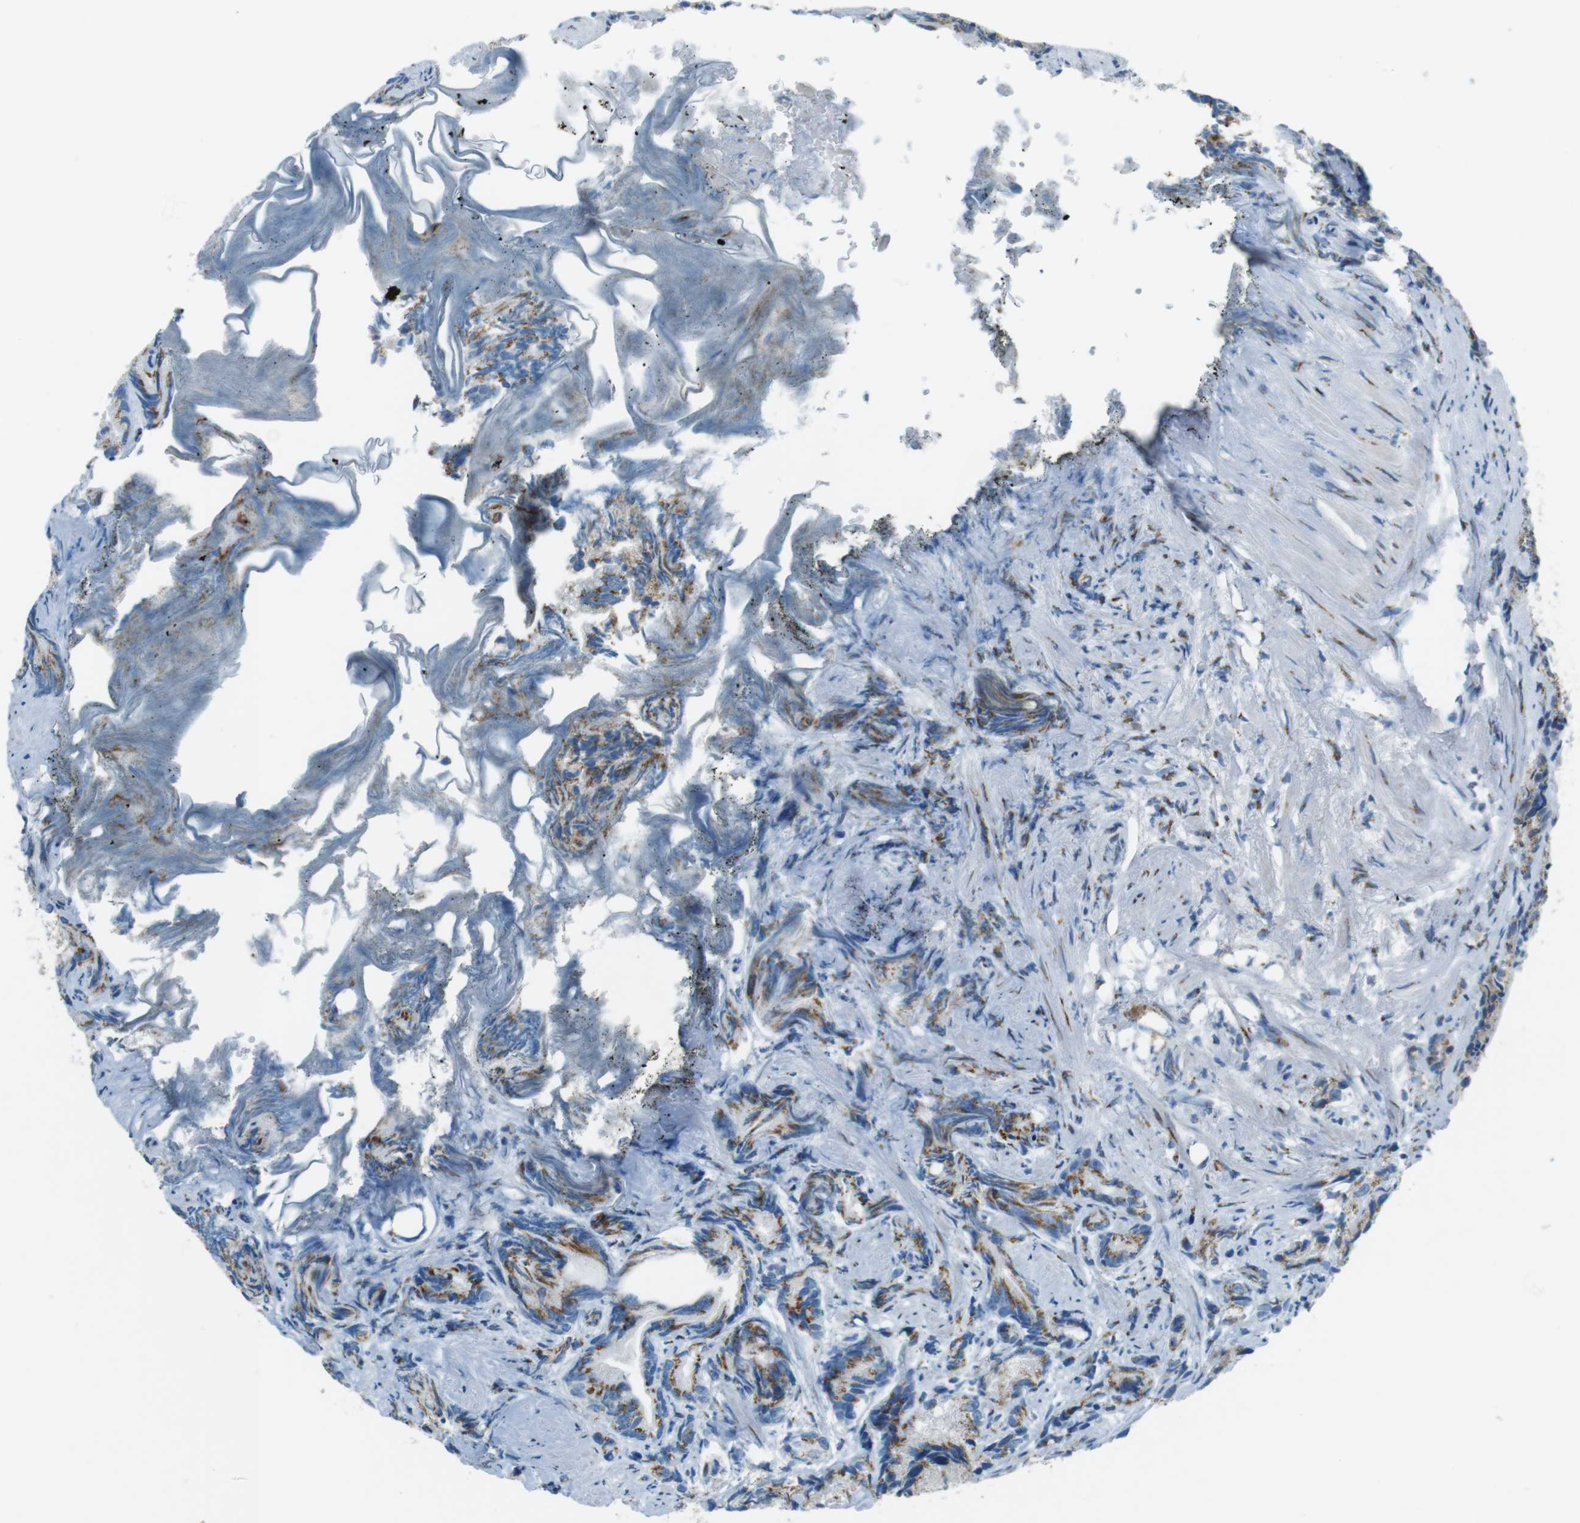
{"staining": {"intensity": "moderate", "quantity": ">75%", "location": "cytoplasmic/membranous"}, "tissue": "prostate cancer", "cell_type": "Tumor cells", "image_type": "cancer", "snomed": [{"axis": "morphology", "description": "Adenocarcinoma, Low grade"}, {"axis": "topography", "description": "Prostate"}], "caption": "Adenocarcinoma (low-grade) (prostate) tissue displays moderate cytoplasmic/membranous expression in approximately >75% of tumor cells", "gene": "TXNDC15", "patient": {"sex": "male", "age": 89}}